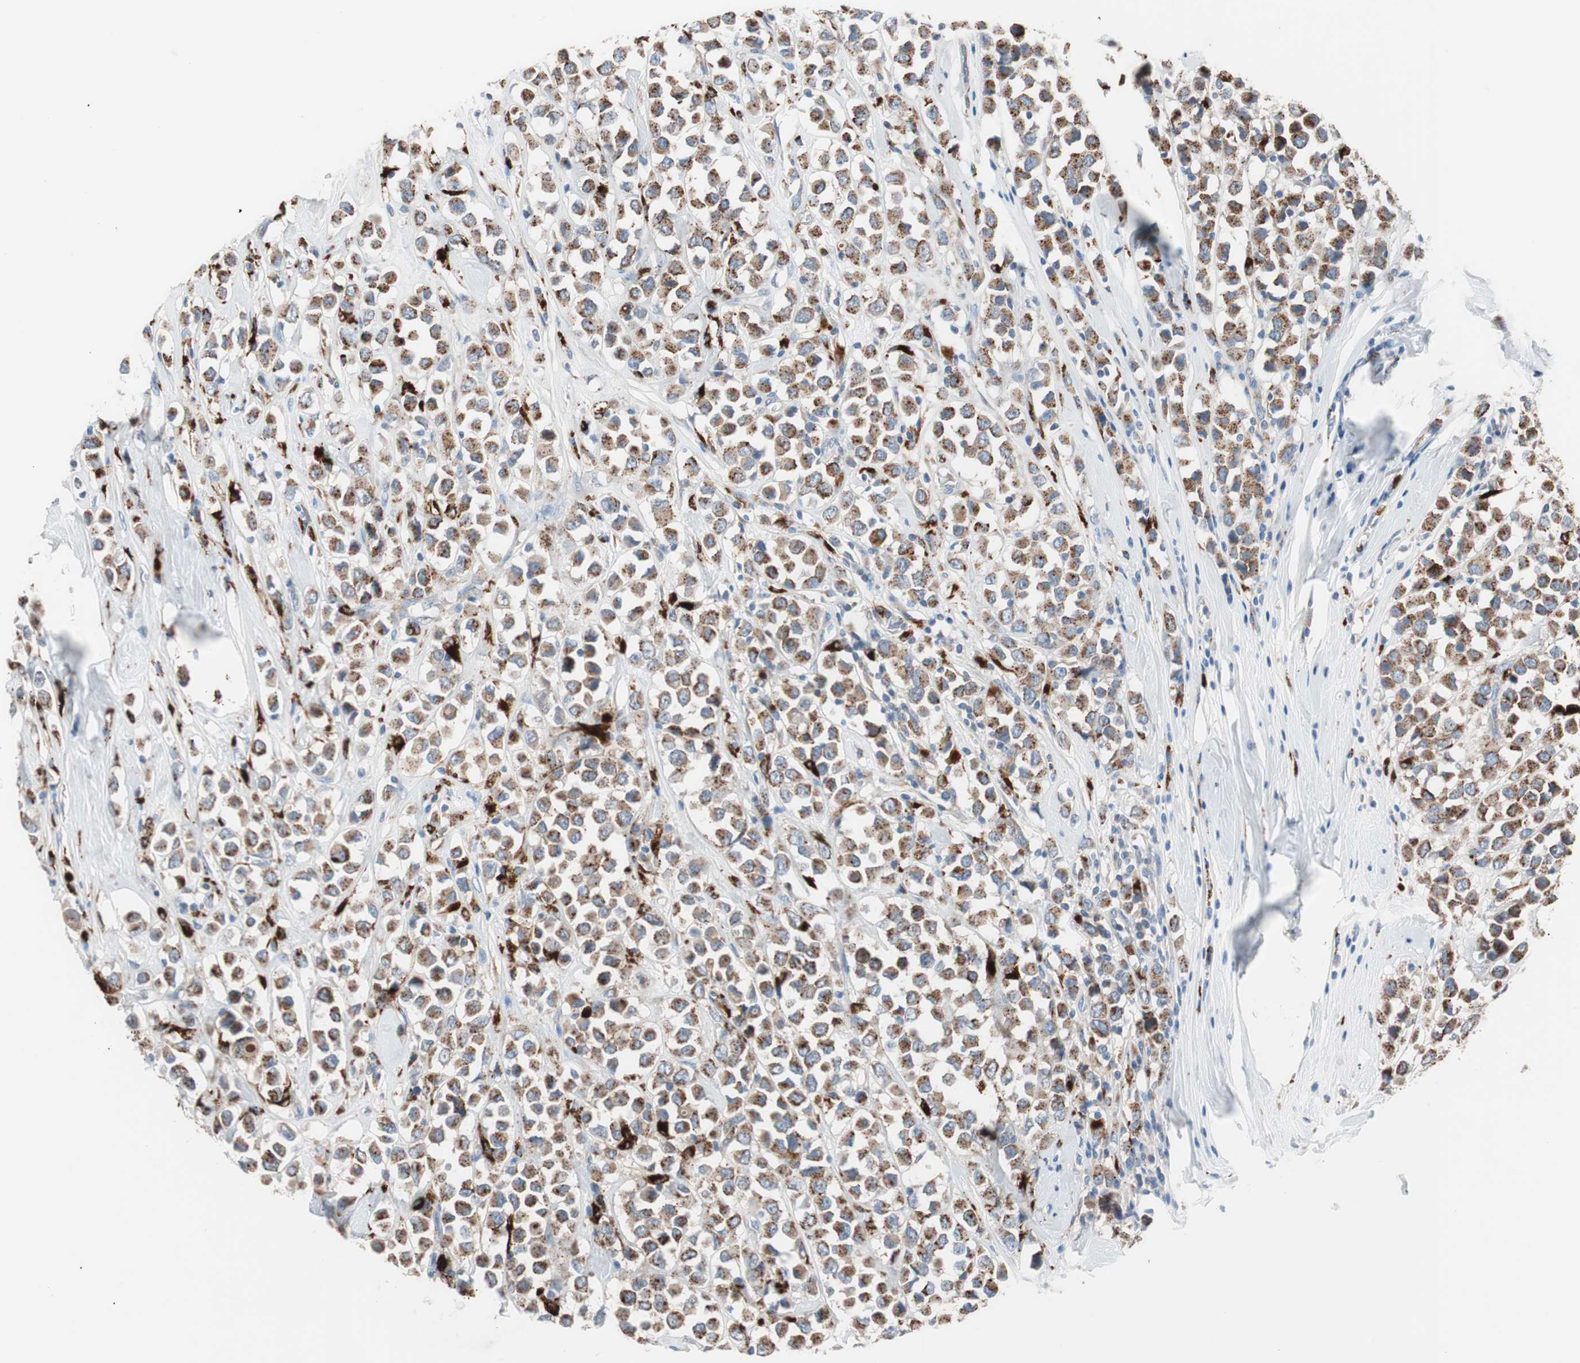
{"staining": {"intensity": "moderate", "quantity": ">75%", "location": "cytoplasmic/membranous"}, "tissue": "breast cancer", "cell_type": "Tumor cells", "image_type": "cancer", "snomed": [{"axis": "morphology", "description": "Duct carcinoma"}, {"axis": "topography", "description": "Breast"}], "caption": "Protein staining reveals moderate cytoplasmic/membranous positivity in about >75% of tumor cells in breast cancer. The staining was performed using DAB (3,3'-diaminobenzidine) to visualize the protein expression in brown, while the nuclei were stained in blue with hematoxylin (Magnification: 20x).", "gene": "CLEC4D", "patient": {"sex": "female", "age": 61}}